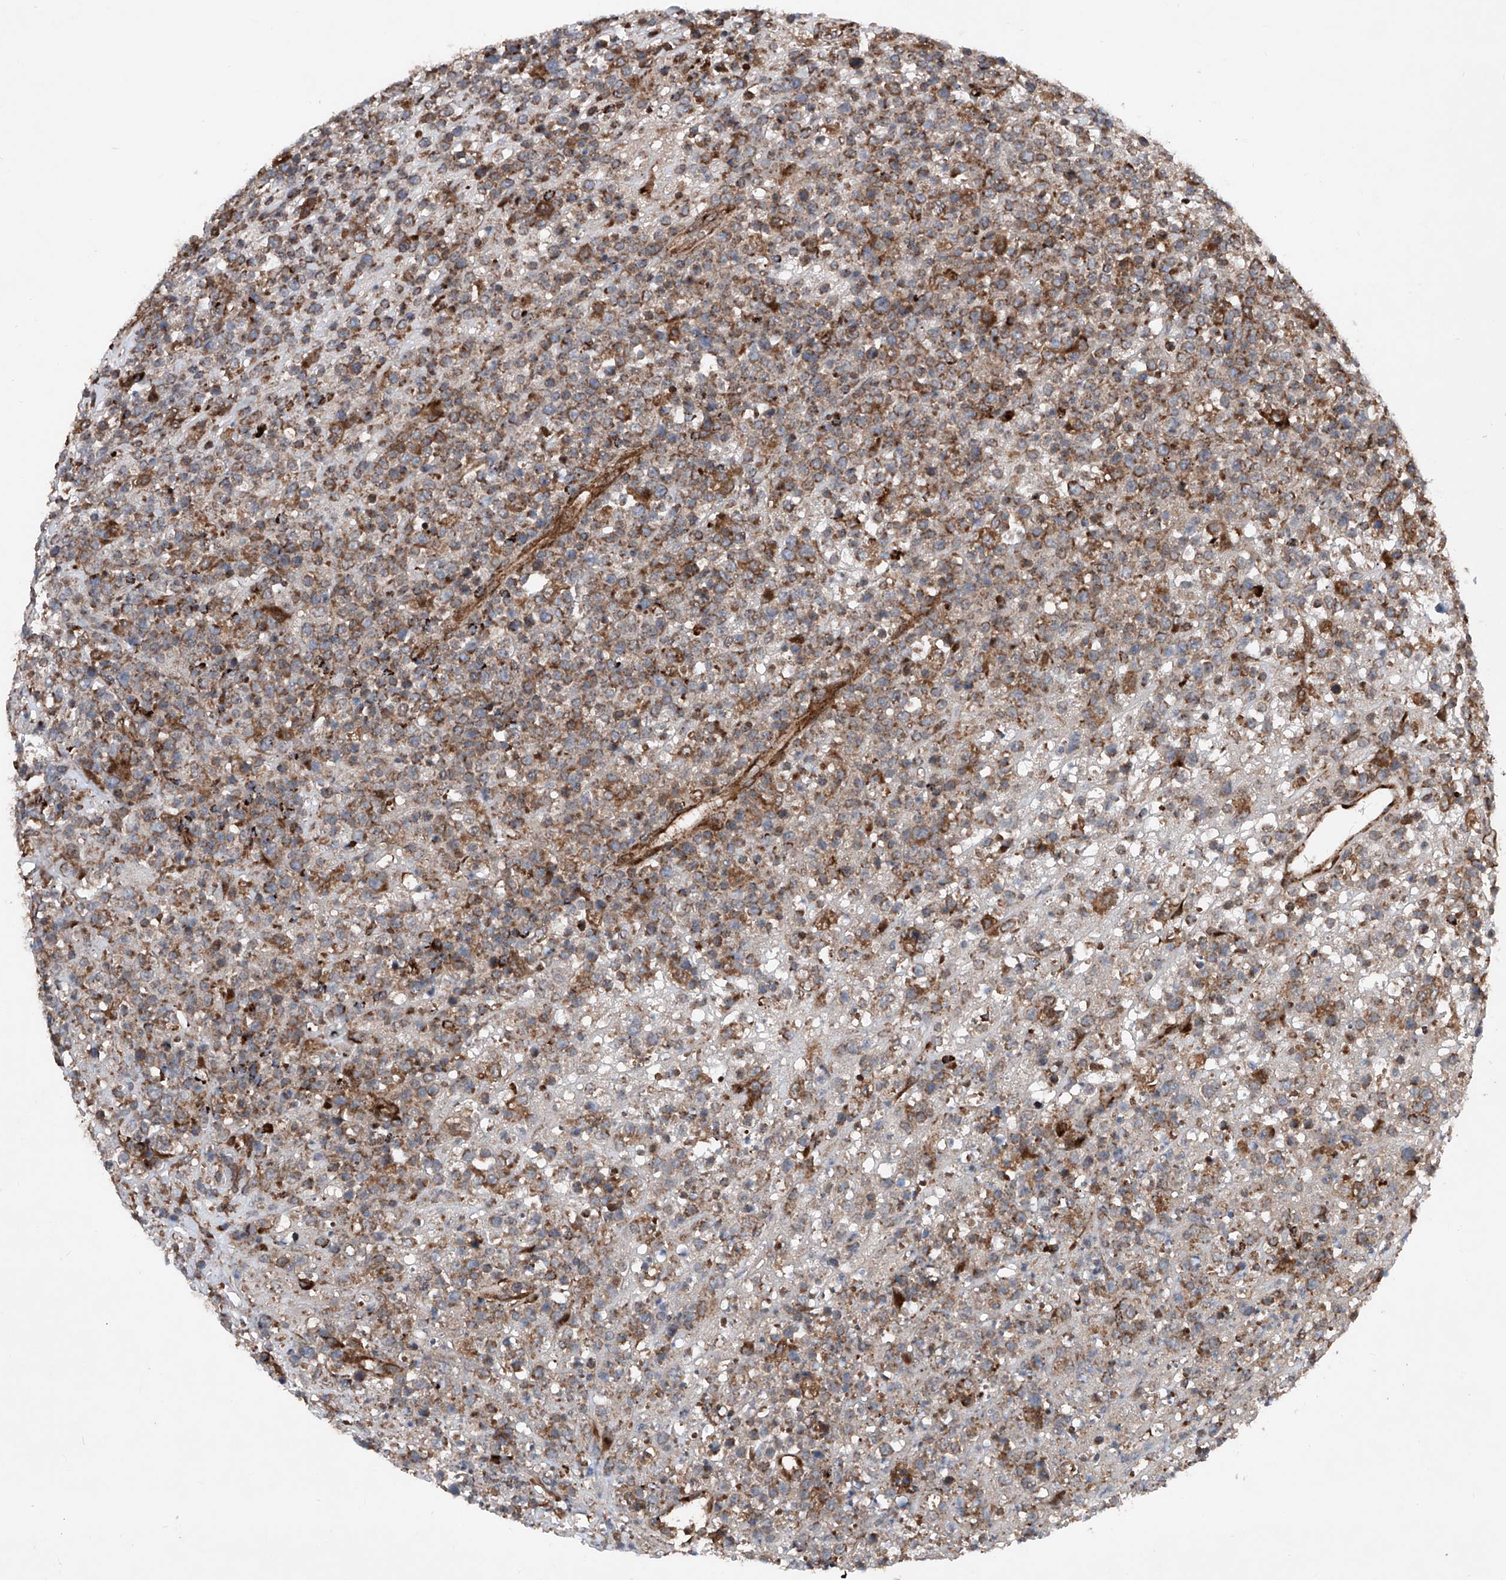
{"staining": {"intensity": "moderate", "quantity": ">75%", "location": "cytoplasmic/membranous"}, "tissue": "lymphoma", "cell_type": "Tumor cells", "image_type": "cancer", "snomed": [{"axis": "morphology", "description": "Malignant lymphoma, non-Hodgkin's type, High grade"}, {"axis": "topography", "description": "Colon"}], "caption": "The histopathology image shows staining of lymphoma, revealing moderate cytoplasmic/membranous protein positivity (brown color) within tumor cells. The staining is performed using DAB brown chromogen to label protein expression. The nuclei are counter-stained blue using hematoxylin.", "gene": "DAD1", "patient": {"sex": "female", "age": 53}}